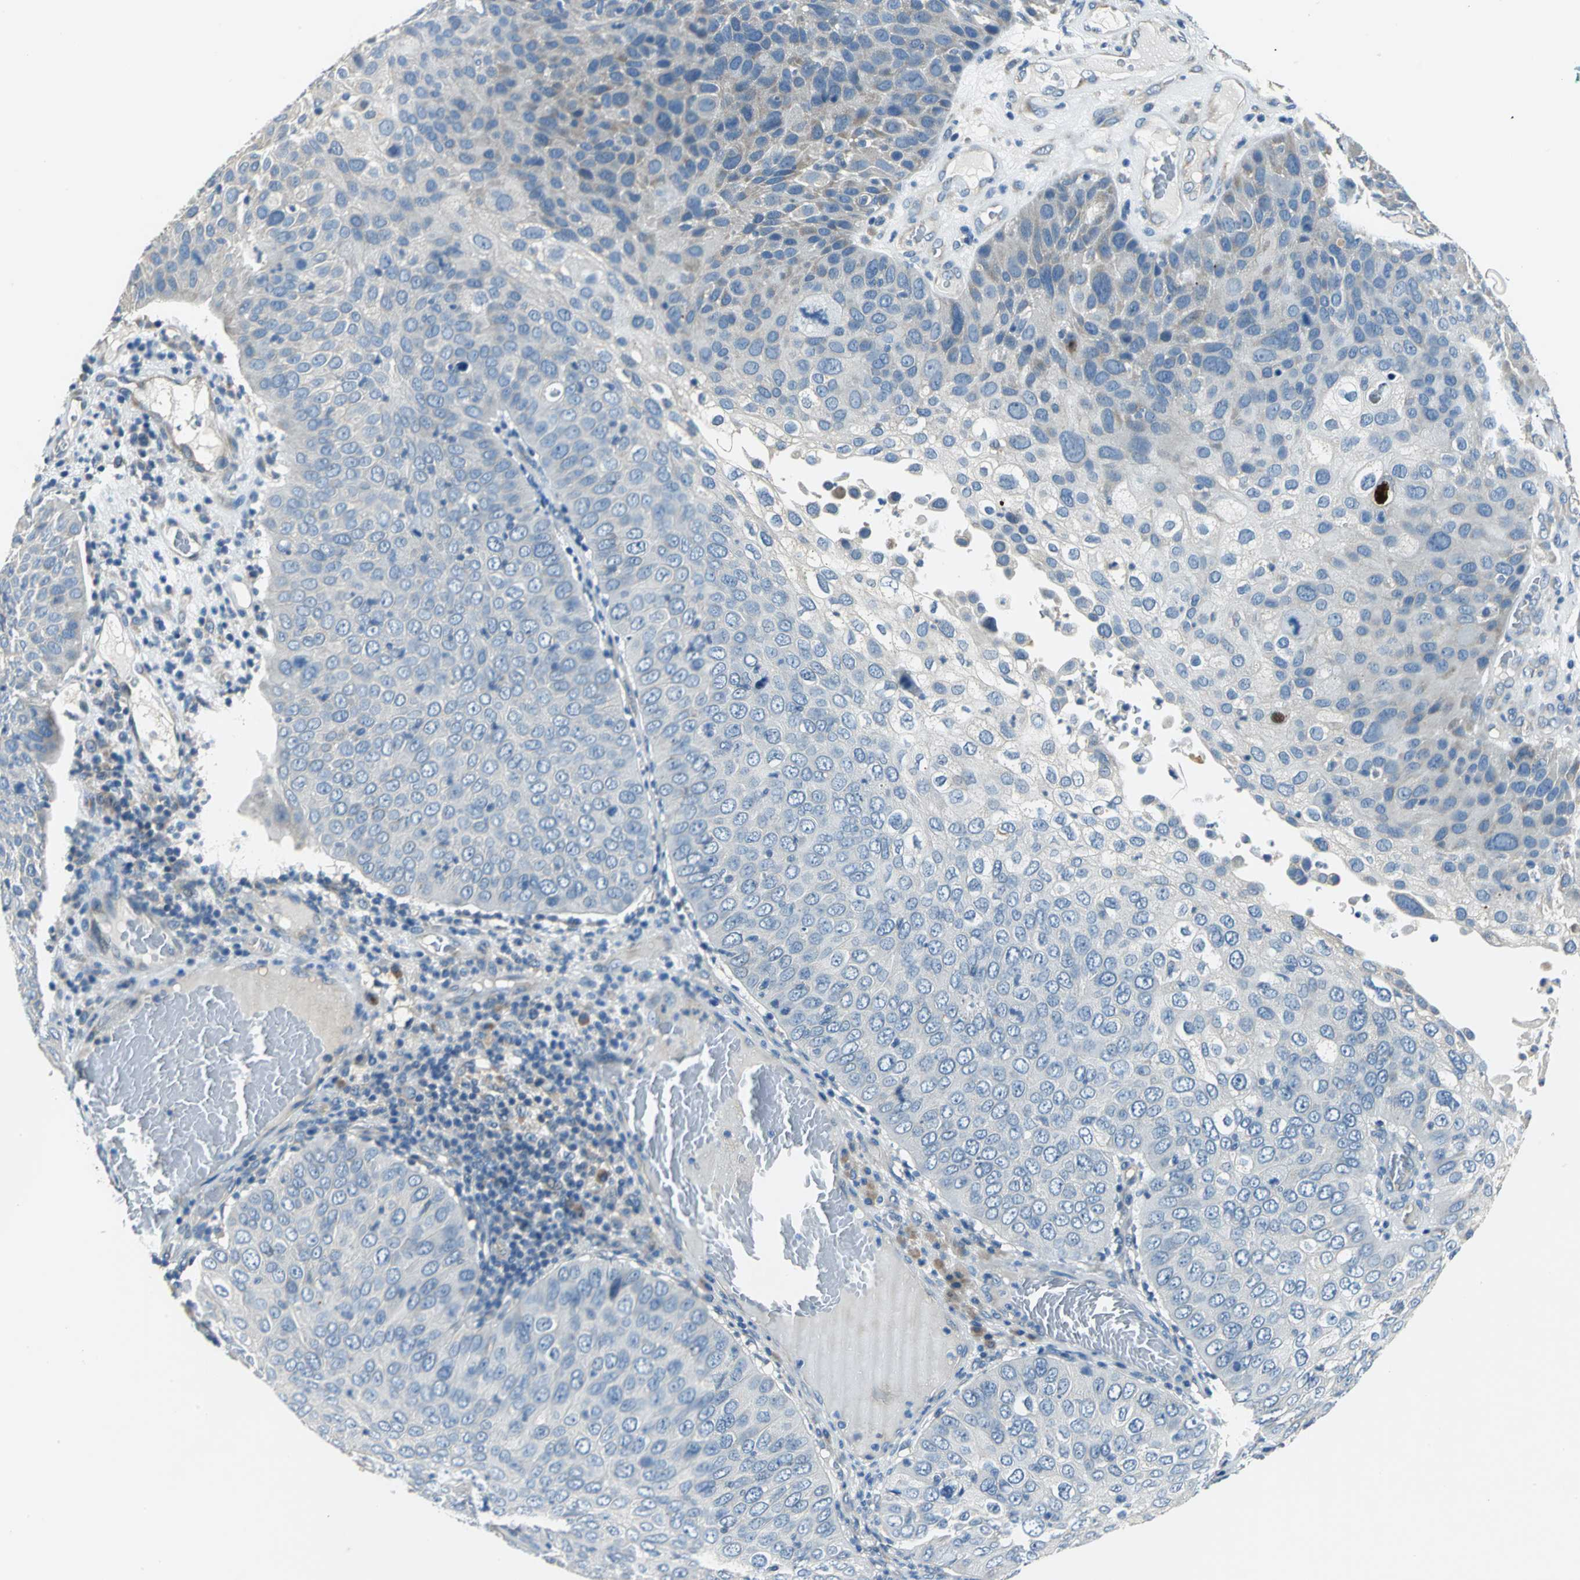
{"staining": {"intensity": "weak", "quantity": "<25%", "location": "cytoplasmic/membranous"}, "tissue": "skin cancer", "cell_type": "Tumor cells", "image_type": "cancer", "snomed": [{"axis": "morphology", "description": "Squamous cell carcinoma, NOS"}, {"axis": "topography", "description": "Skin"}], "caption": "Skin cancer stained for a protein using immunohistochemistry shows no expression tumor cells.", "gene": "SLC16A7", "patient": {"sex": "male", "age": 87}}